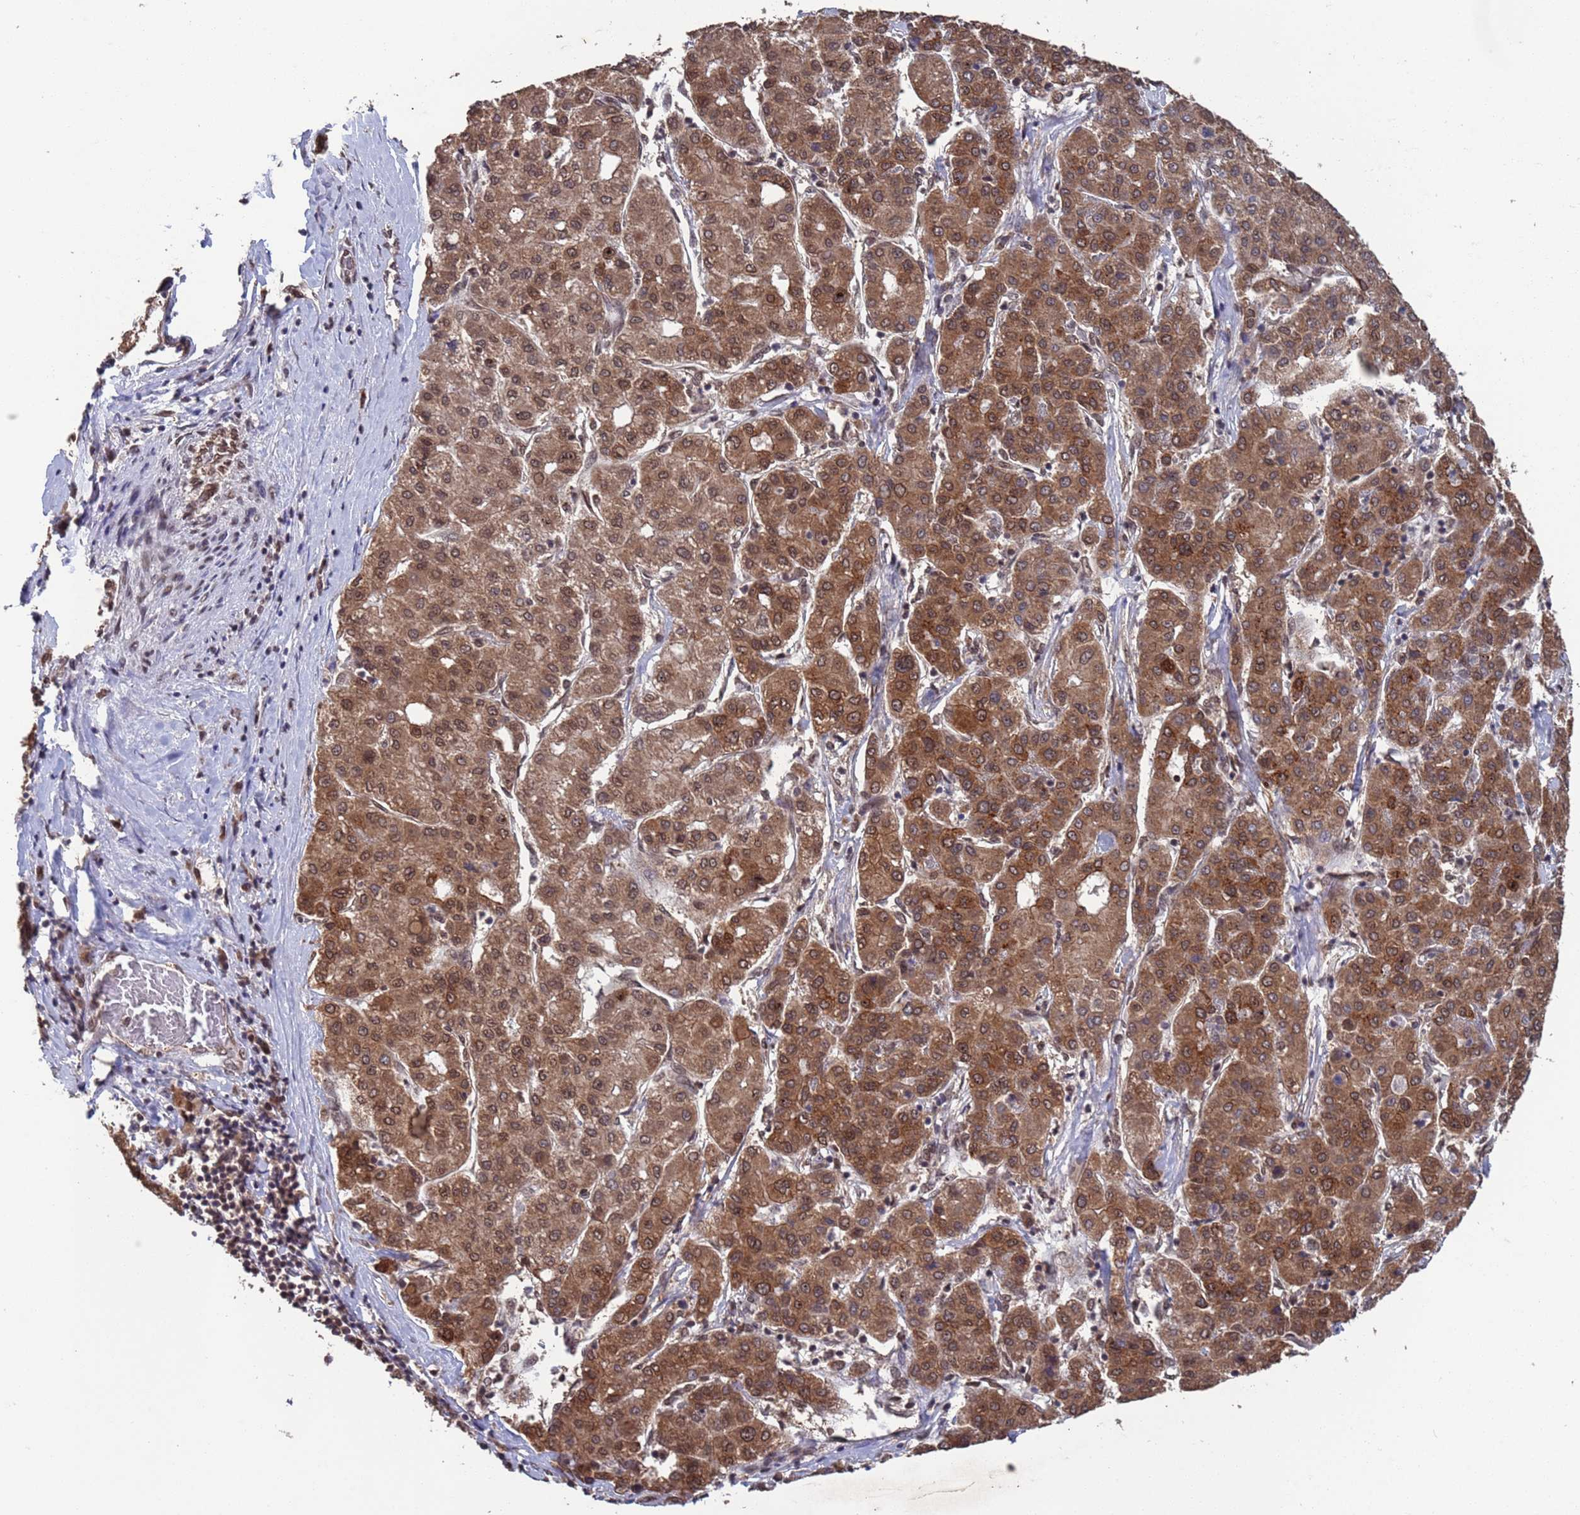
{"staining": {"intensity": "moderate", "quantity": ">75%", "location": "cytoplasmic/membranous,nuclear"}, "tissue": "liver cancer", "cell_type": "Tumor cells", "image_type": "cancer", "snomed": [{"axis": "morphology", "description": "Carcinoma, Hepatocellular, NOS"}, {"axis": "topography", "description": "Liver"}], "caption": "Immunohistochemistry (DAB) staining of hepatocellular carcinoma (liver) demonstrates moderate cytoplasmic/membranous and nuclear protein expression in about >75% of tumor cells.", "gene": "FUBP3", "patient": {"sex": "male", "age": 65}}